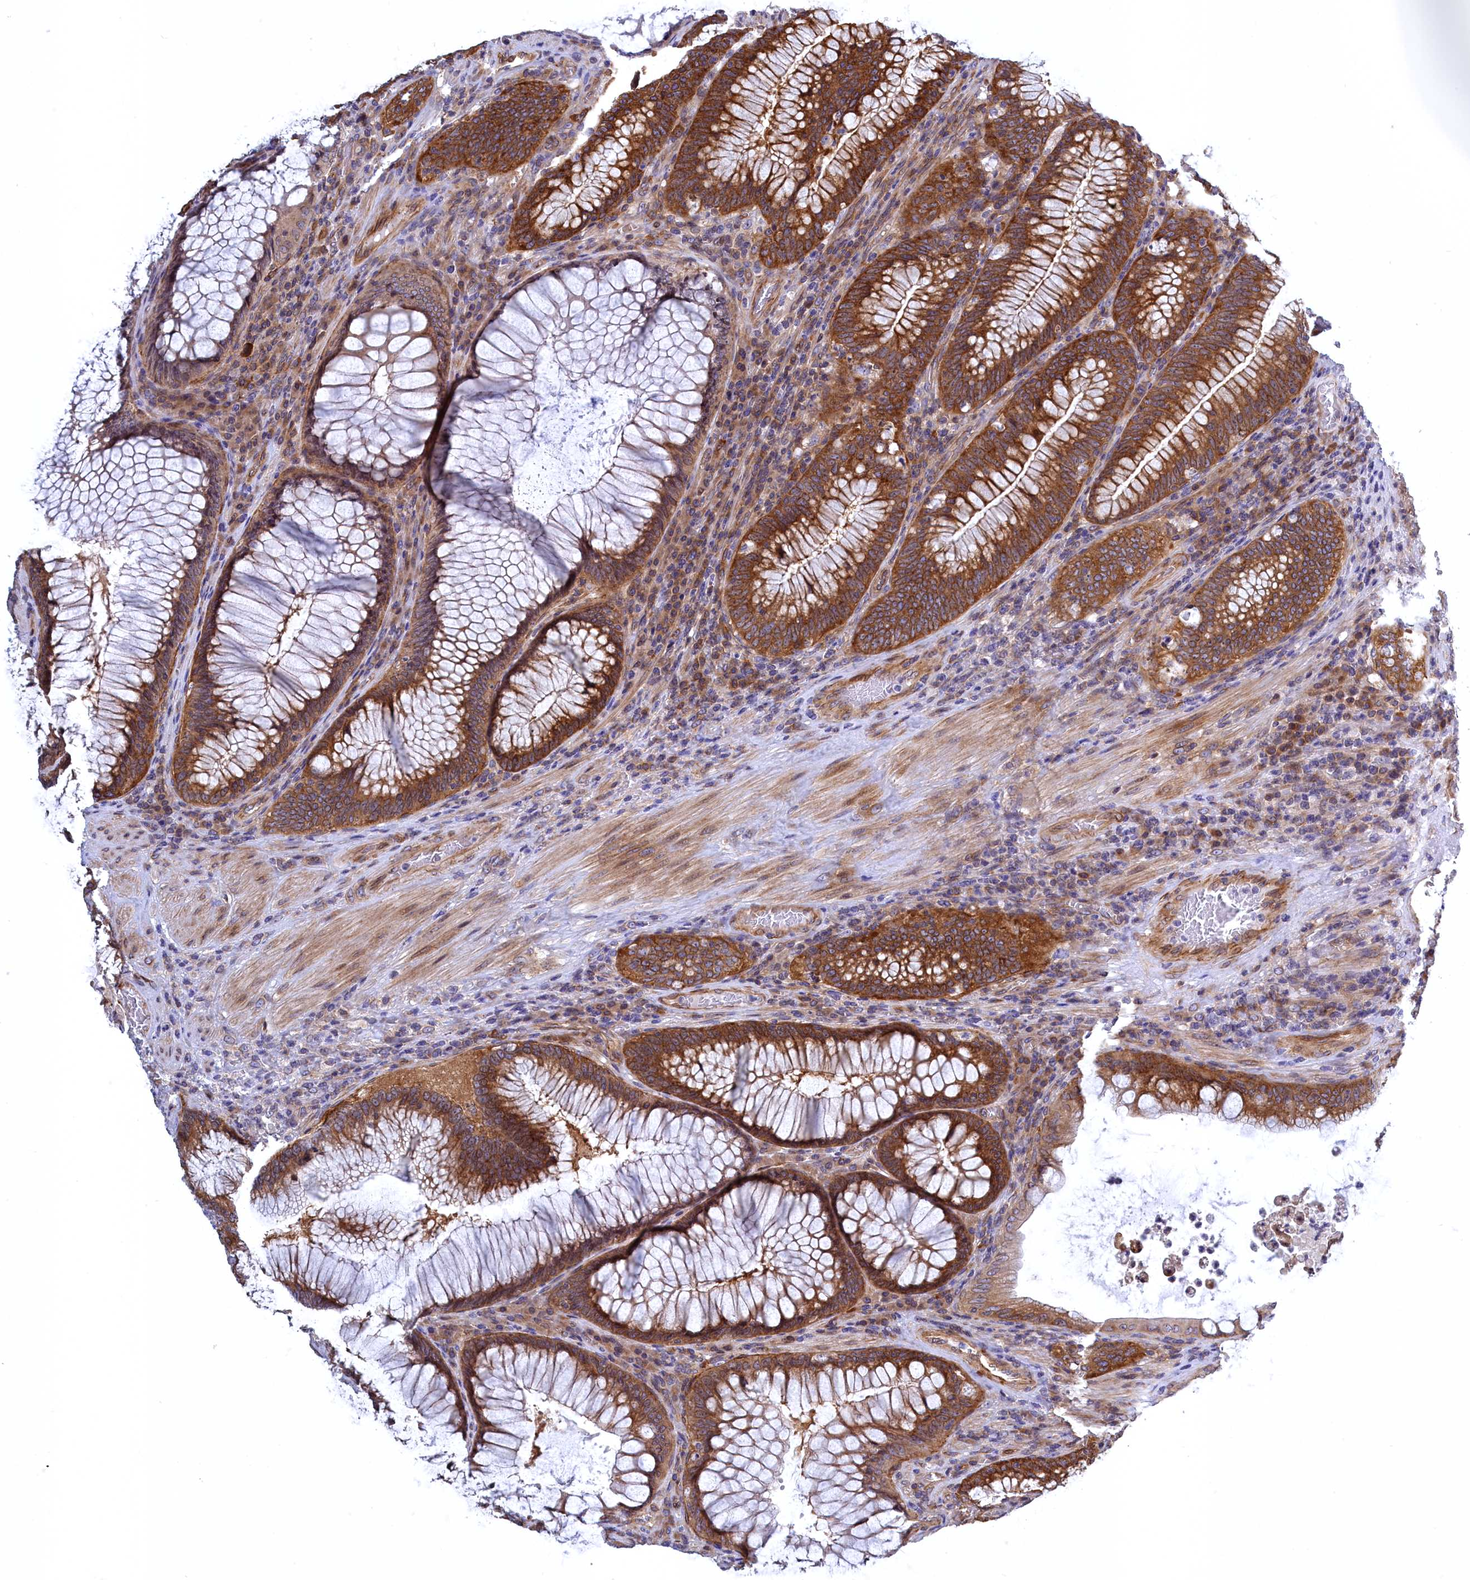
{"staining": {"intensity": "strong", "quantity": ">75%", "location": "cytoplasmic/membranous"}, "tissue": "colorectal cancer", "cell_type": "Tumor cells", "image_type": "cancer", "snomed": [{"axis": "morphology", "description": "Normal tissue, NOS"}, {"axis": "topography", "description": "Colon"}], "caption": "Immunohistochemistry of colorectal cancer exhibits high levels of strong cytoplasmic/membranous expression in about >75% of tumor cells. Immunohistochemistry stains the protein in brown and the nuclei are stained blue.", "gene": "NAA10", "patient": {"sex": "female", "age": 82}}